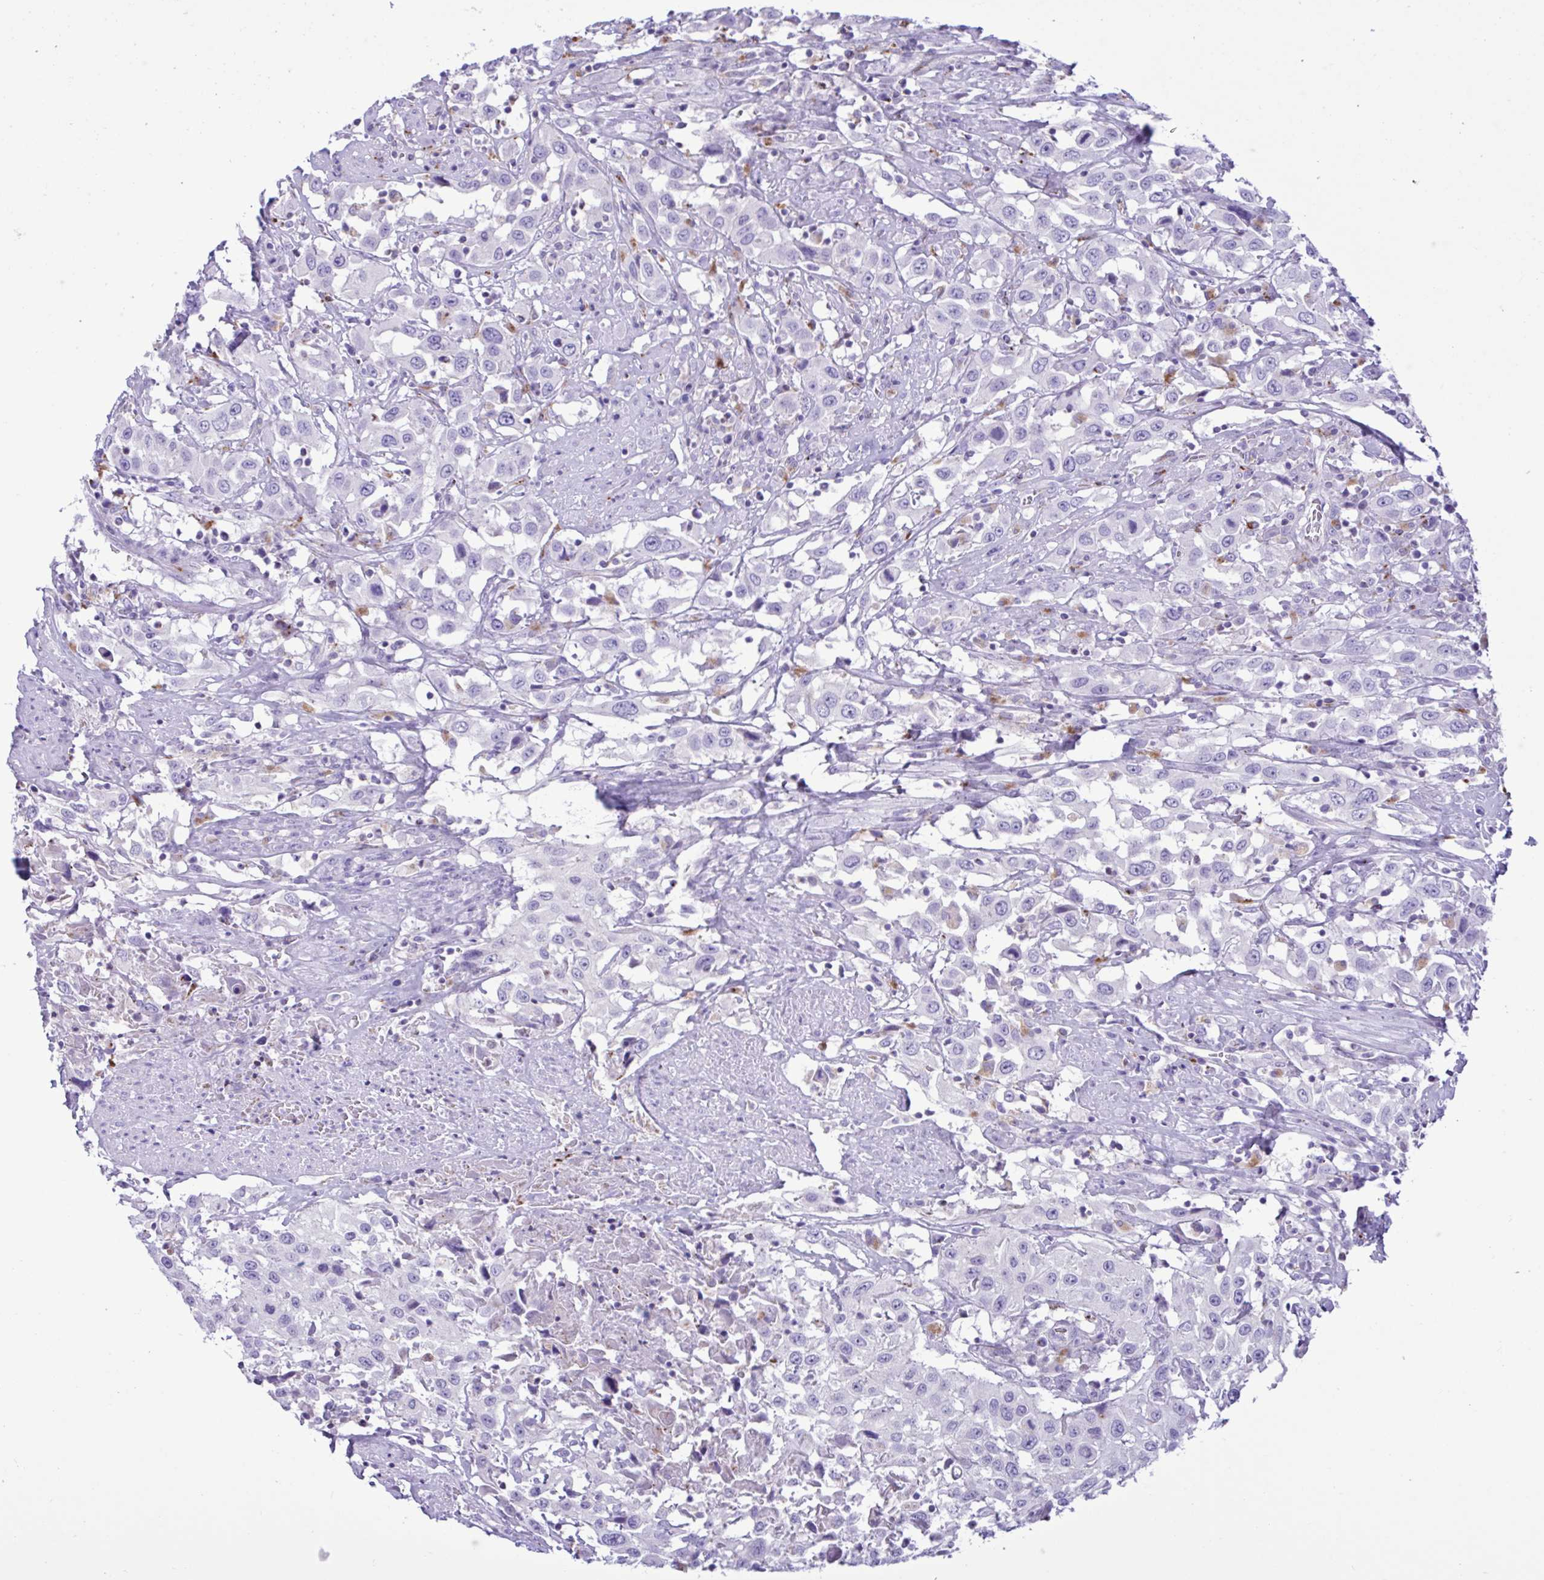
{"staining": {"intensity": "negative", "quantity": "none", "location": "none"}, "tissue": "urothelial cancer", "cell_type": "Tumor cells", "image_type": "cancer", "snomed": [{"axis": "morphology", "description": "Urothelial carcinoma, High grade"}, {"axis": "topography", "description": "Urinary bladder"}], "caption": "This is an IHC photomicrograph of urothelial cancer. There is no expression in tumor cells.", "gene": "XCL1", "patient": {"sex": "male", "age": 61}}